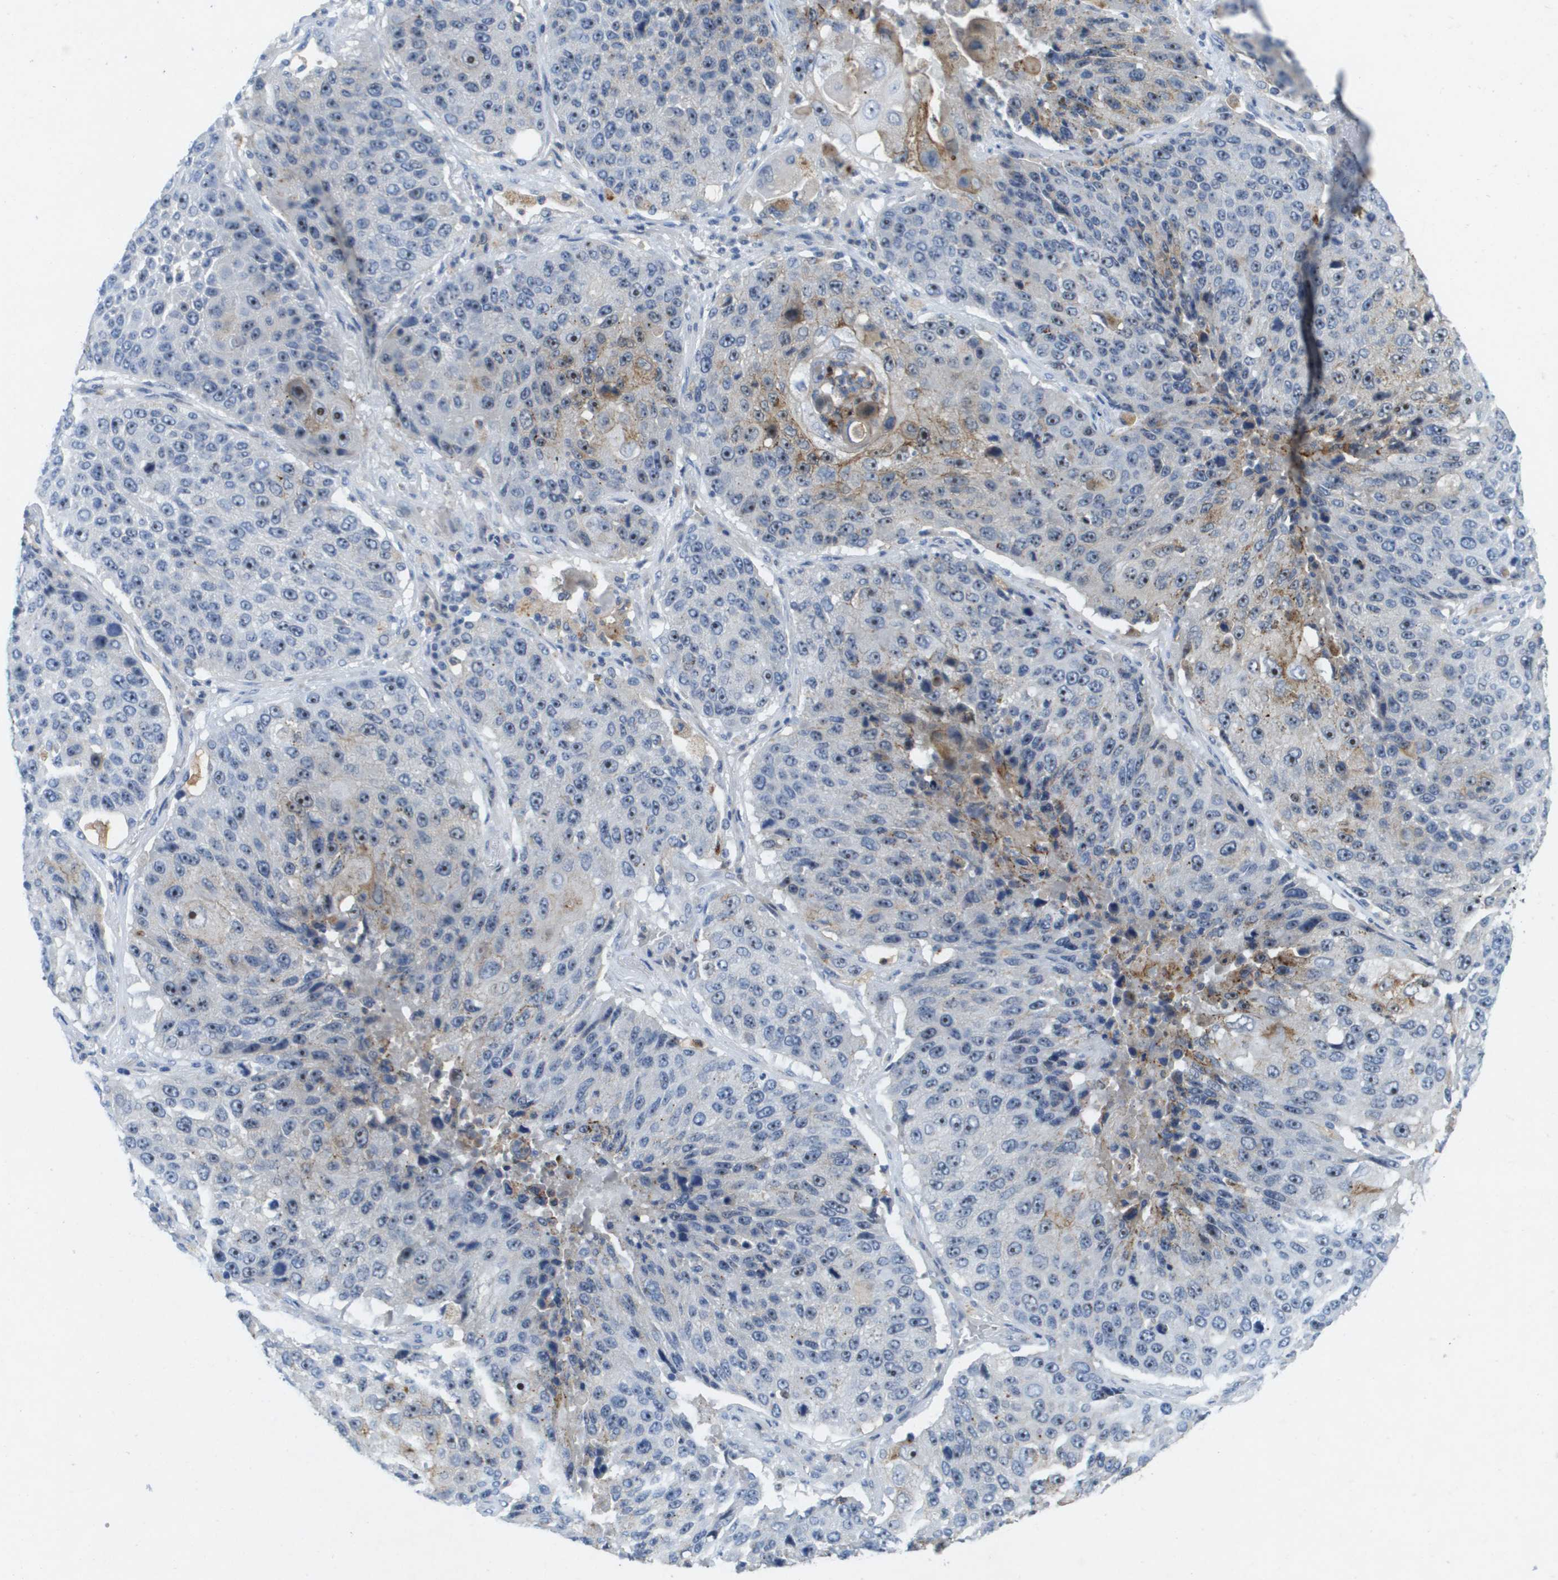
{"staining": {"intensity": "weak", "quantity": "25%-75%", "location": "cytoplasmic/membranous,nuclear"}, "tissue": "lung cancer", "cell_type": "Tumor cells", "image_type": "cancer", "snomed": [{"axis": "morphology", "description": "Squamous cell carcinoma, NOS"}, {"axis": "topography", "description": "Lung"}], "caption": "Protein staining demonstrates weak cytoplasmic/membranous and nuclear staining in approximately 25%-75% of tumor cells in lung squamous cell carcinoma.", "gene": "LIPG", "patient": {"sex": "male", "age": 61}}